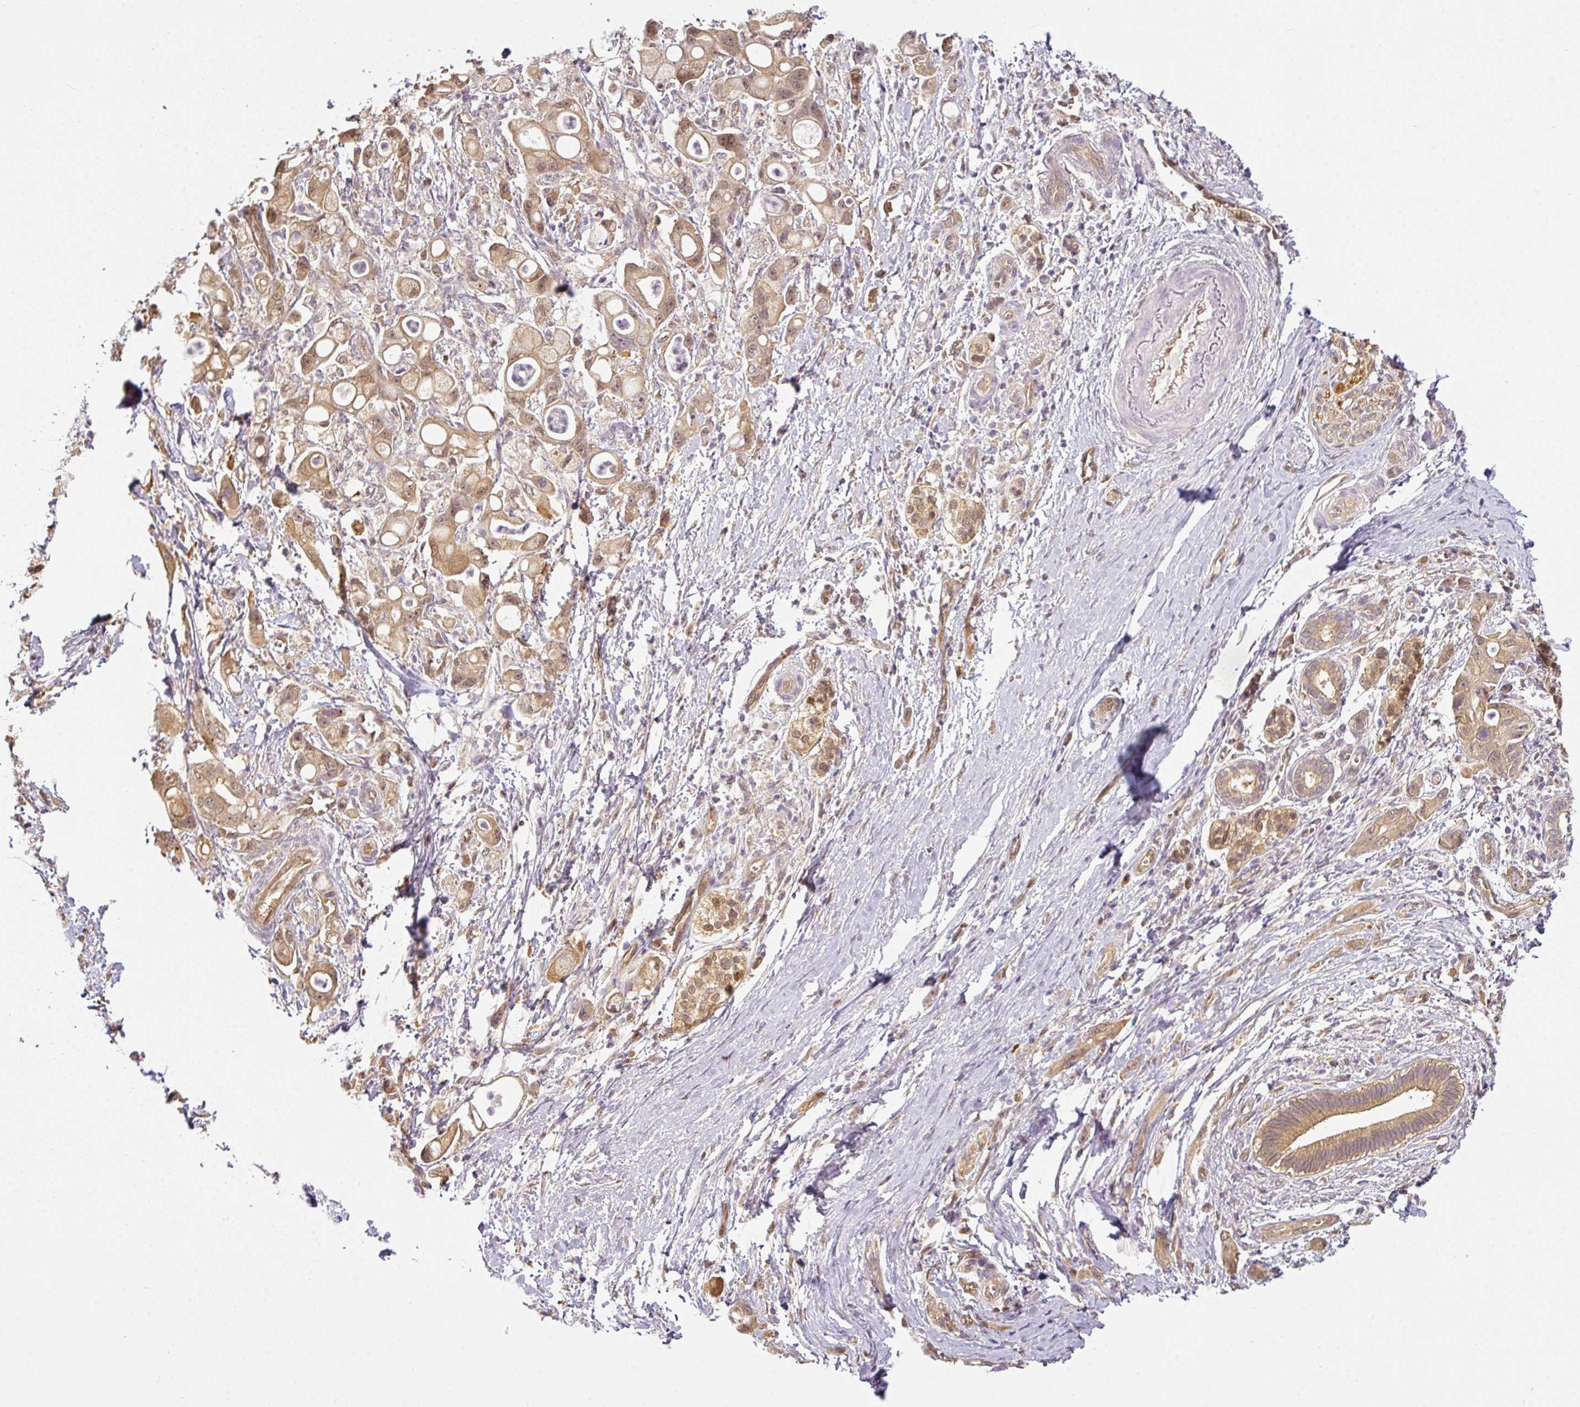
{"staining": {"intensity": "weak", "quantity": ">75%", "location": "cytoplasmic/membranous,nuclear"}, "tissue": "pancreatic cancer", "cell_type": "Tumor cells", "image_type": "cancer", "snomed": [{"axis": "morphology", "description": "Adenocarcinoma, NOS"}, {"axis": "topography", "description": "Pancreas"}], "caption": "Brown immunohistochemical staining in pancreatic cancer (adenocarcinoma) demonstrates weak cytoplasmic/membranous and nuclear expression in about >75% of tumor cells. (DAB IHC with brightfield microscopy, high magnification).", "gene": "ANKRD18A", "patient": {"sex": "male", "age": 68}}